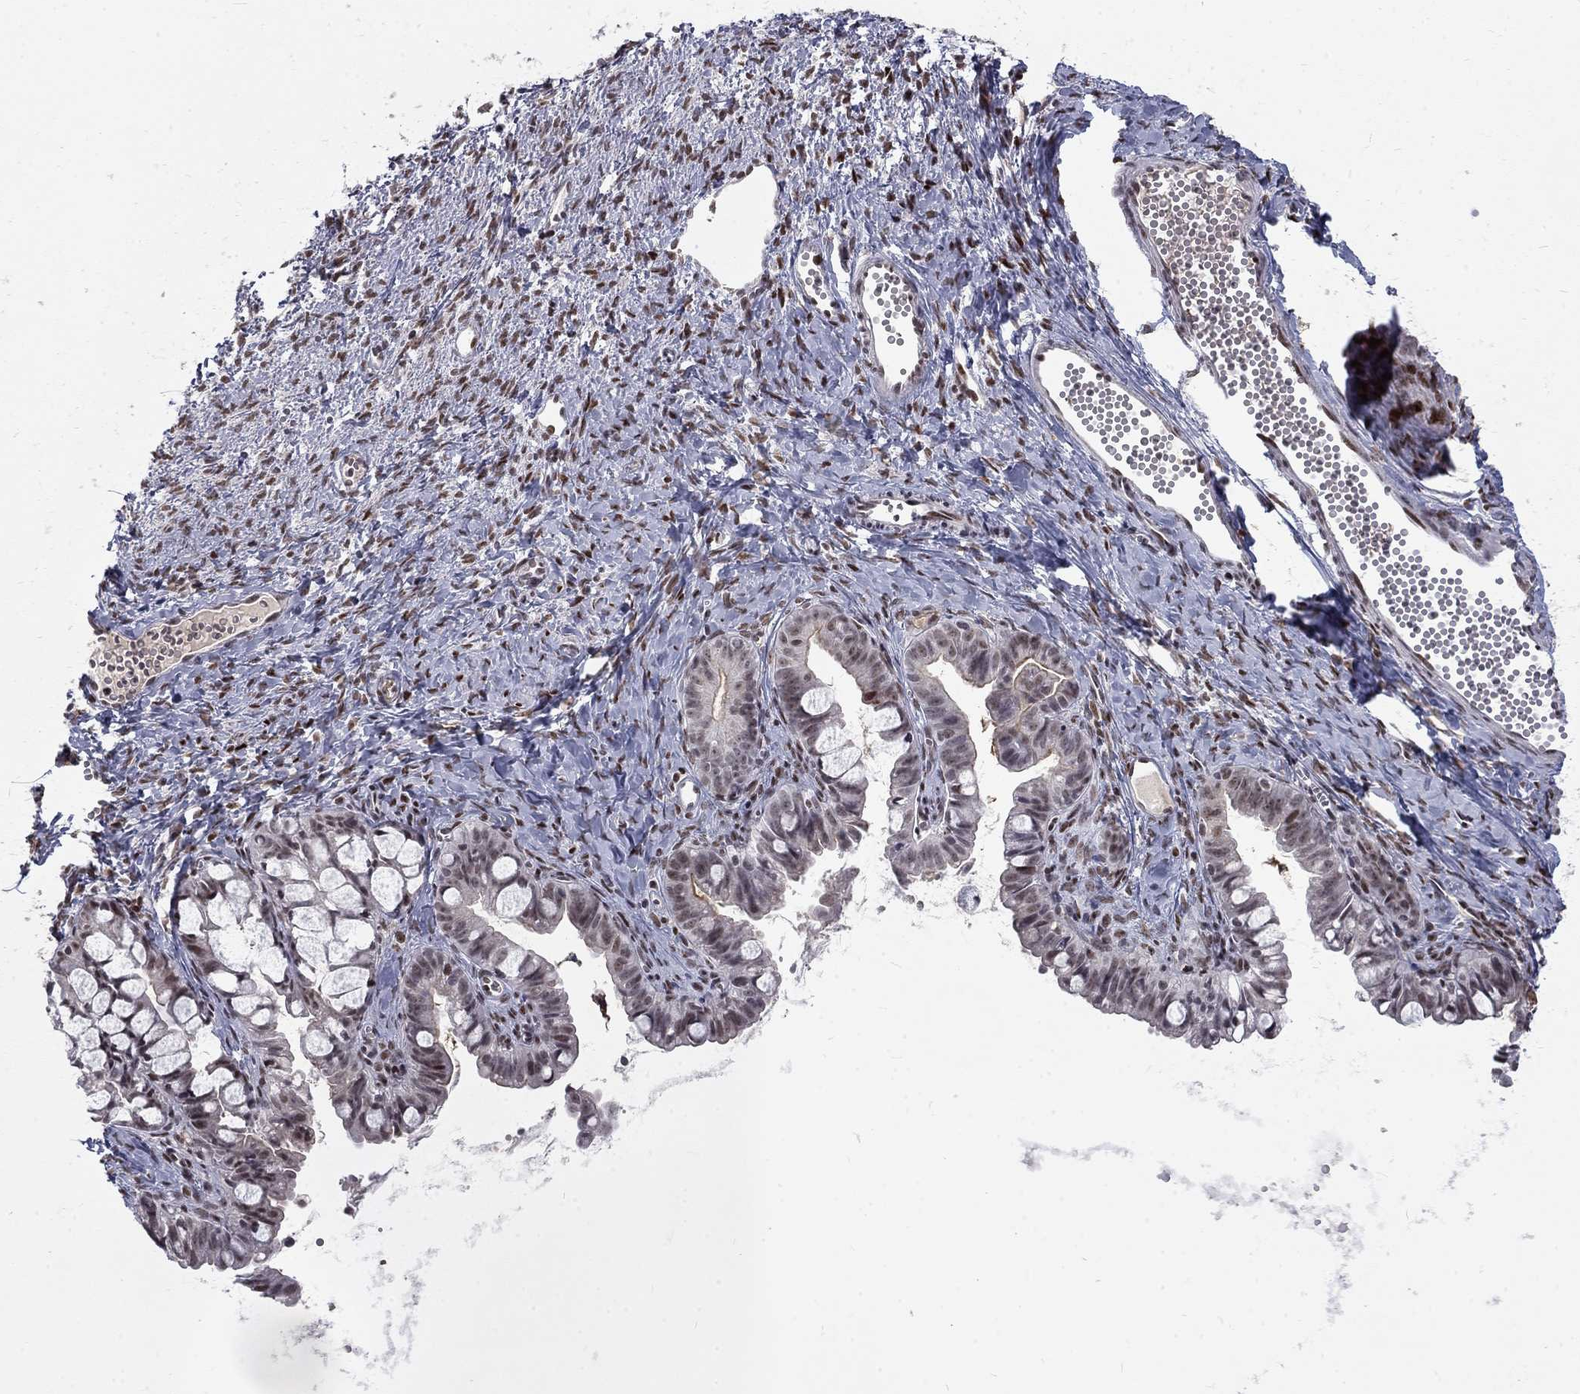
{"staining": {"intensity": "moderate", "quantity": "<25%", "location": "nuclear"}, "tissue": "ovarian cancer", "cell_type": "Tumor cells", "image_type": "cancer", "snomed": [{"axis": "morphology", "description": "Cystadenocarcinoma, mucinous, NOS"}, {"axis": "topography", "description": "Ovary"}], "caption": "Ovarian cancer stained for a protein (brown) displays moderate nuclear positive expression in approximately <25% of tumor cells.", "gene": "TCEAL1", "patient": {"sex": "female", "age": 63}}